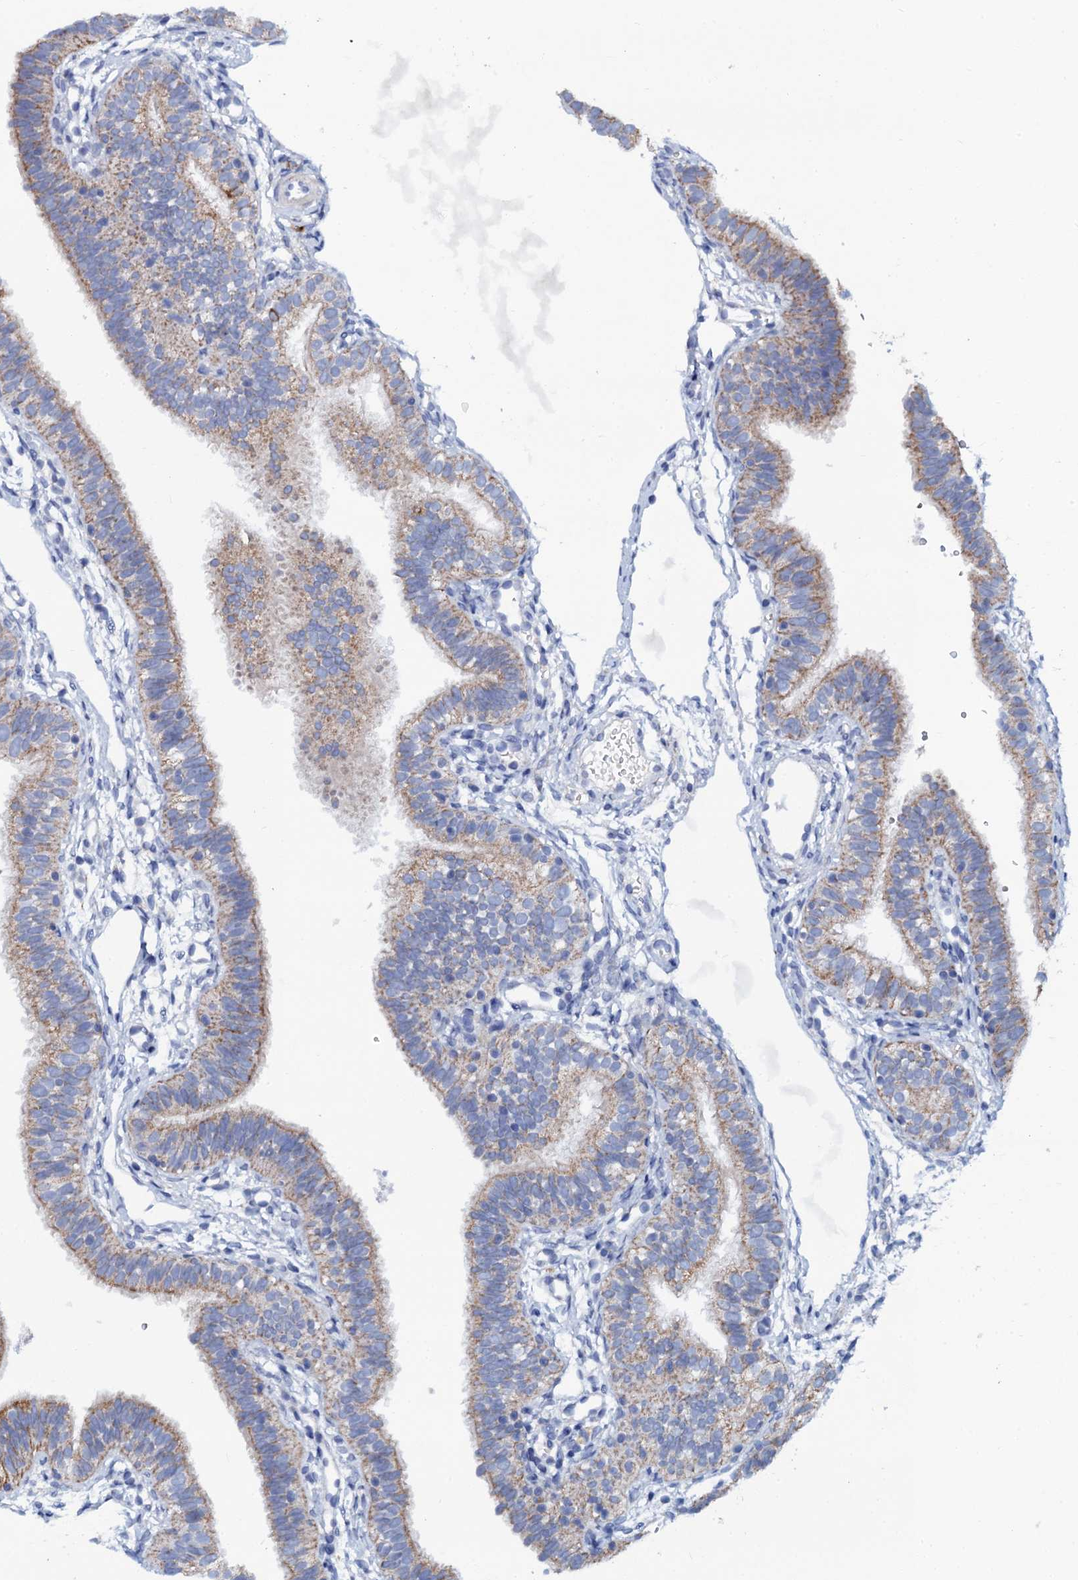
{"staining": {"intensity": "moderate", "quantity": "25%-75%", "location": "cytoplasmic/membranous"}, "tissue": "fallopian tube", "cell_type": "Glandular cells", "image_type": "normal", "snomed": [{"axis": "morphology", "description": "Normal tissue, NOS"}, {"axis": "topography", "description": "Fallopian tube"}], "caption": "A brown stain highlights moderate cytoplasmic/membranous positivity of a protein in glandular cells of unremarkable human fallopian tube.", "gene": "SLC37A4", "patient": {"sex": "female", "age": 35}}